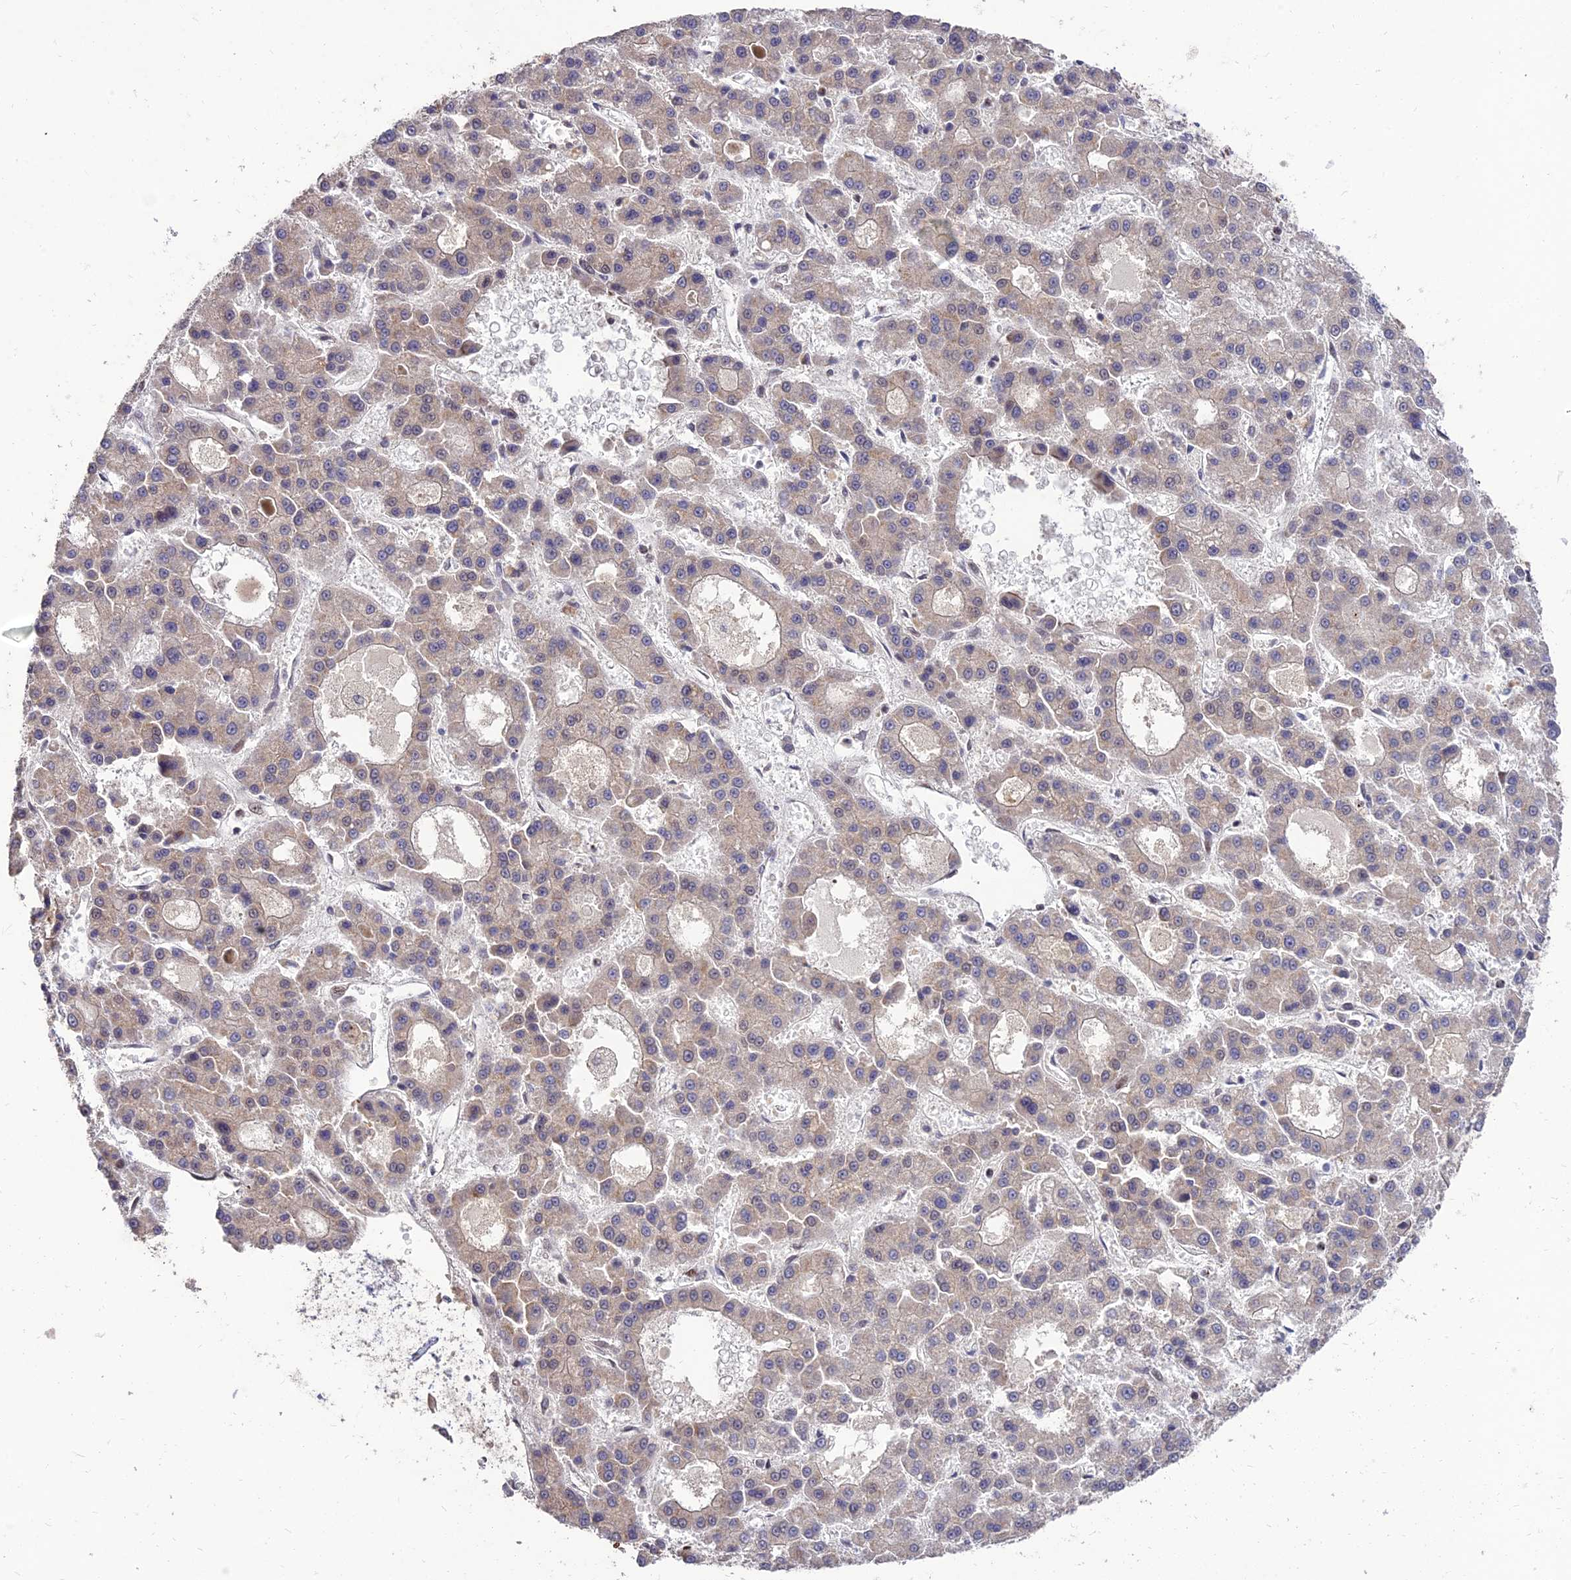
{"staining": {"intensity": "weak", "quantity": "25%-75%", "location": "cytoplasmic/membranous,nuclear"}, "tissue": "liver cancer", "cell_type": "Tumor cells", "image_type": "cancer", "snomed": [{"axis": "morphology", "description": "Carcinoma, Hepatocellular, NOS"}, {"axis": "topography", "description": "Liver"}], "caption": "Immunohistochemistry (IHC) of liver cancer reveals low levels of weak cytoplasmic/membranous and nuclear staining in about 25%-75% of tumor cells.", "gene": "ZNF85", "patient": {"sex": "male", "age": 70}}